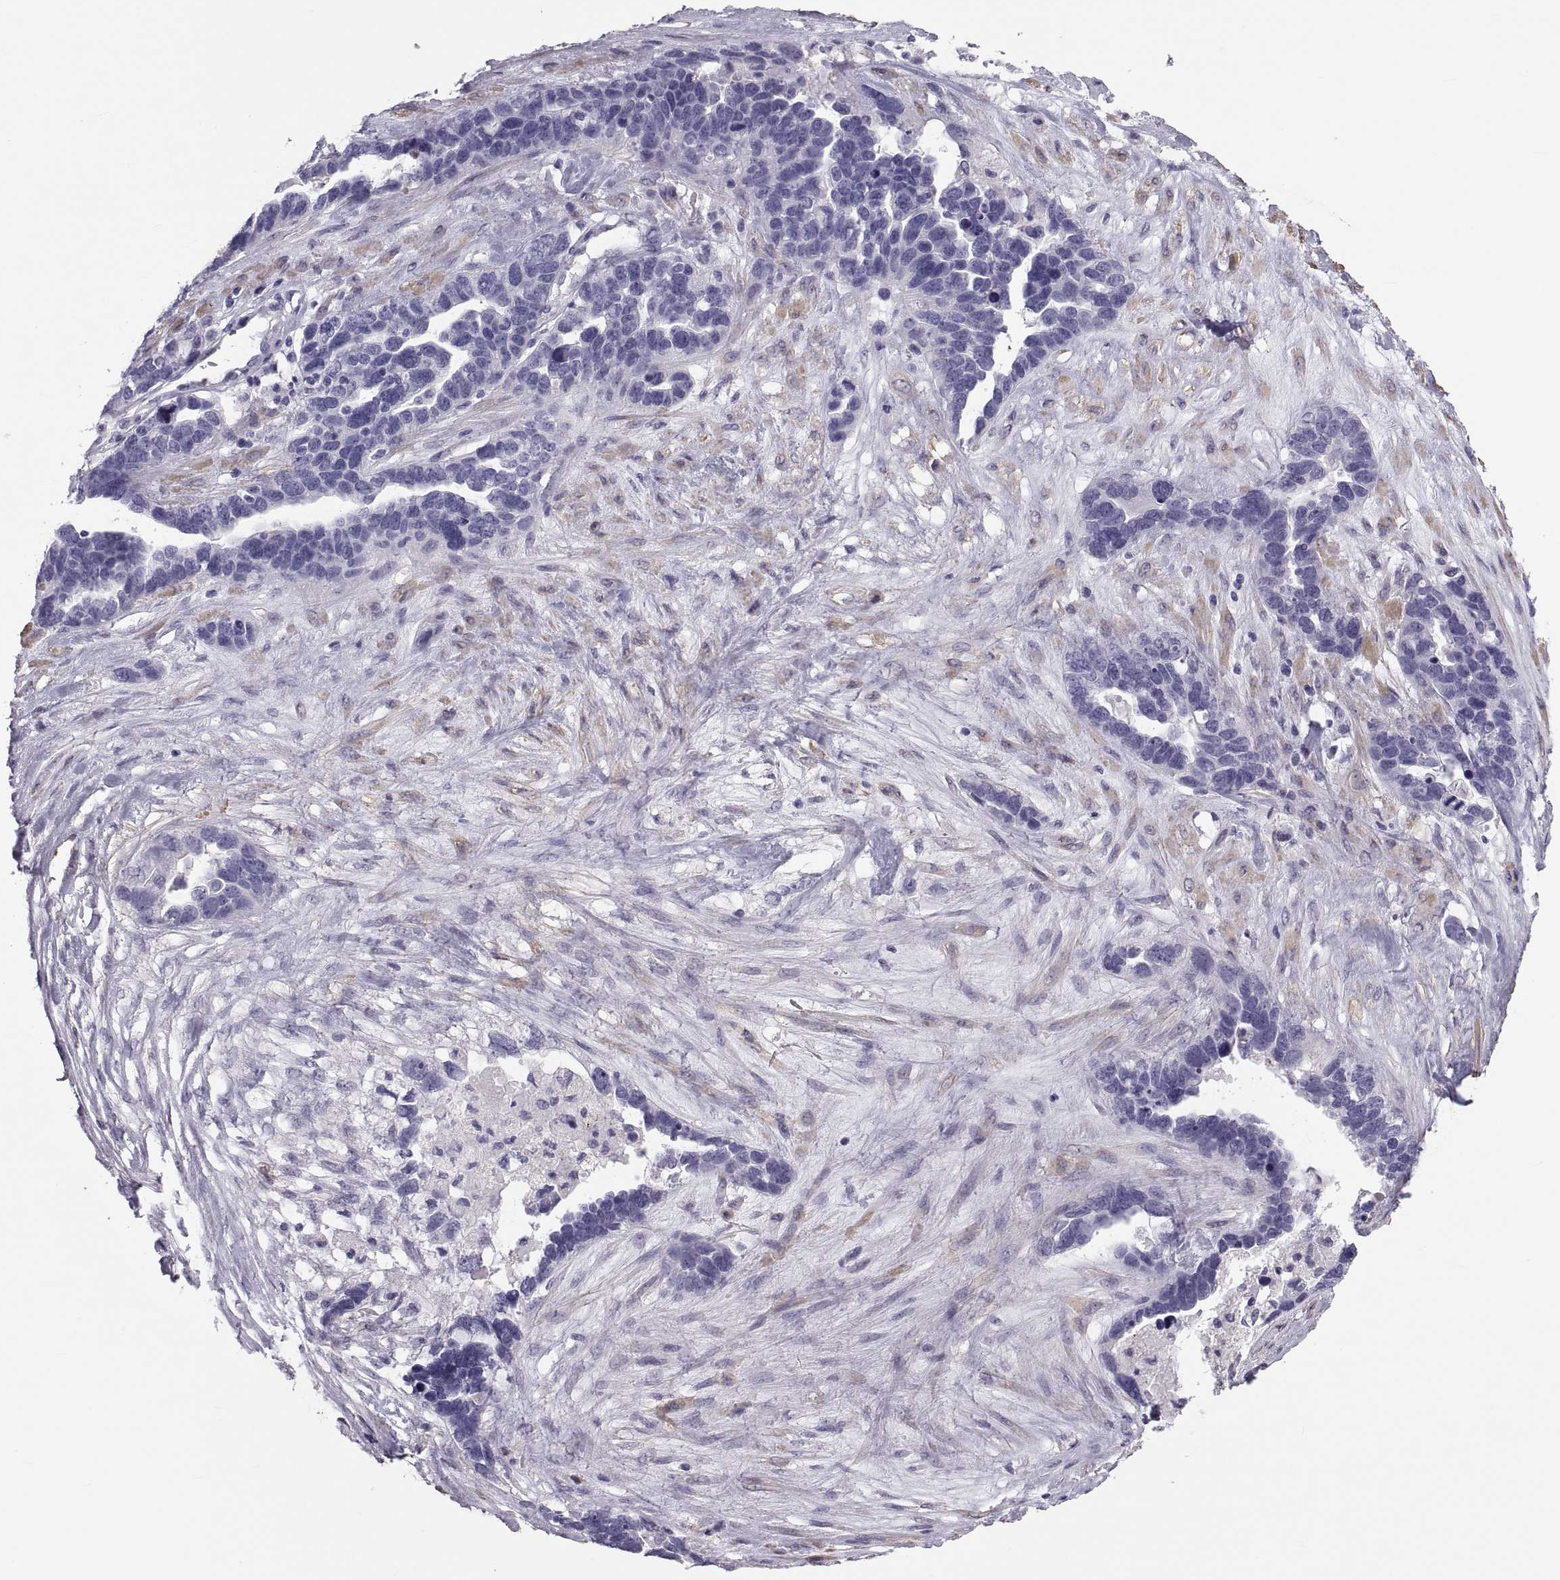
{"staining": {"intensity": "negative", "quantity": "none", "location": "none"}, "tissue": "ovarian cancer", "cell_type": "Tumor cells", "image_type": "cancer", "snomed": [{"axis": "morphology", "description": "Cystadenocarcinoma, serous, NOS"}, {"axis": "topography", "description": "Ovary"}], "caption": "The immunohistochemistry photomicrograph has no significant positivity in tumor cells of serous cystadenocarcinoma (ovarian) tissue.", "gene": "MAGEB1", "patient": {"sex": "female", "age": 54}}